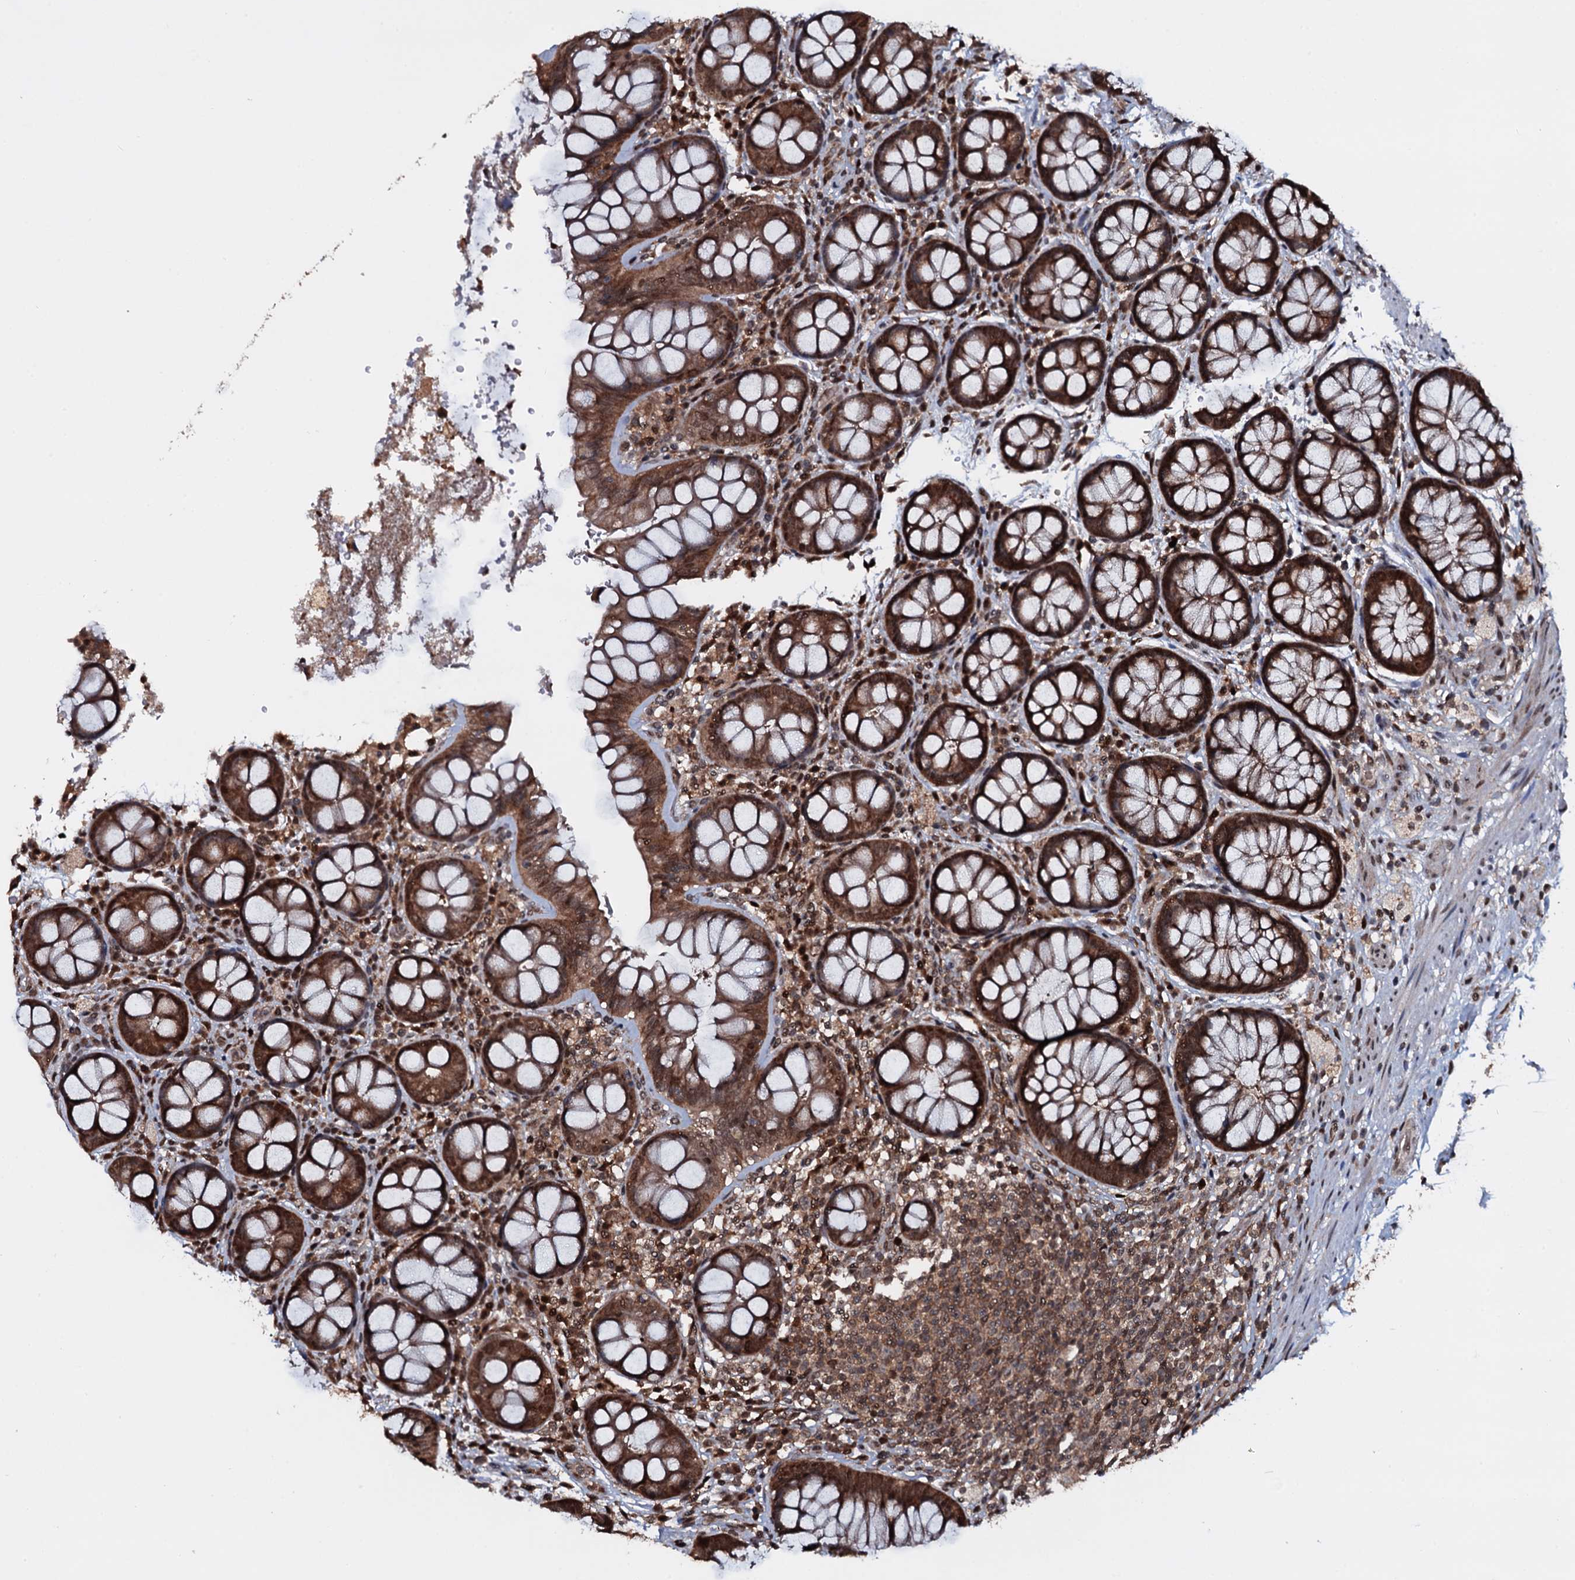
{"staining": {"intensity": "strong", "quantity": ">75%", "location": "cytoplasmic/membranous,nuclear"}, "tissue": "rectum", "cell_type": "Glandular cells", "image_type": "normal", "snomed": [{"axis": "morphology", "description": "Normal tissue, NOS"}, {"axis": "topography", "description": "Rectum"}], "caption": "Immunohistochemical staining of normal human rectum reveals high levels of strong cytoplasmic/membranous,nuclear positivity in approximately >75% of glandular cells.", "gene": "HDDC3", "patient": {"sex": "male", "age": 83}}